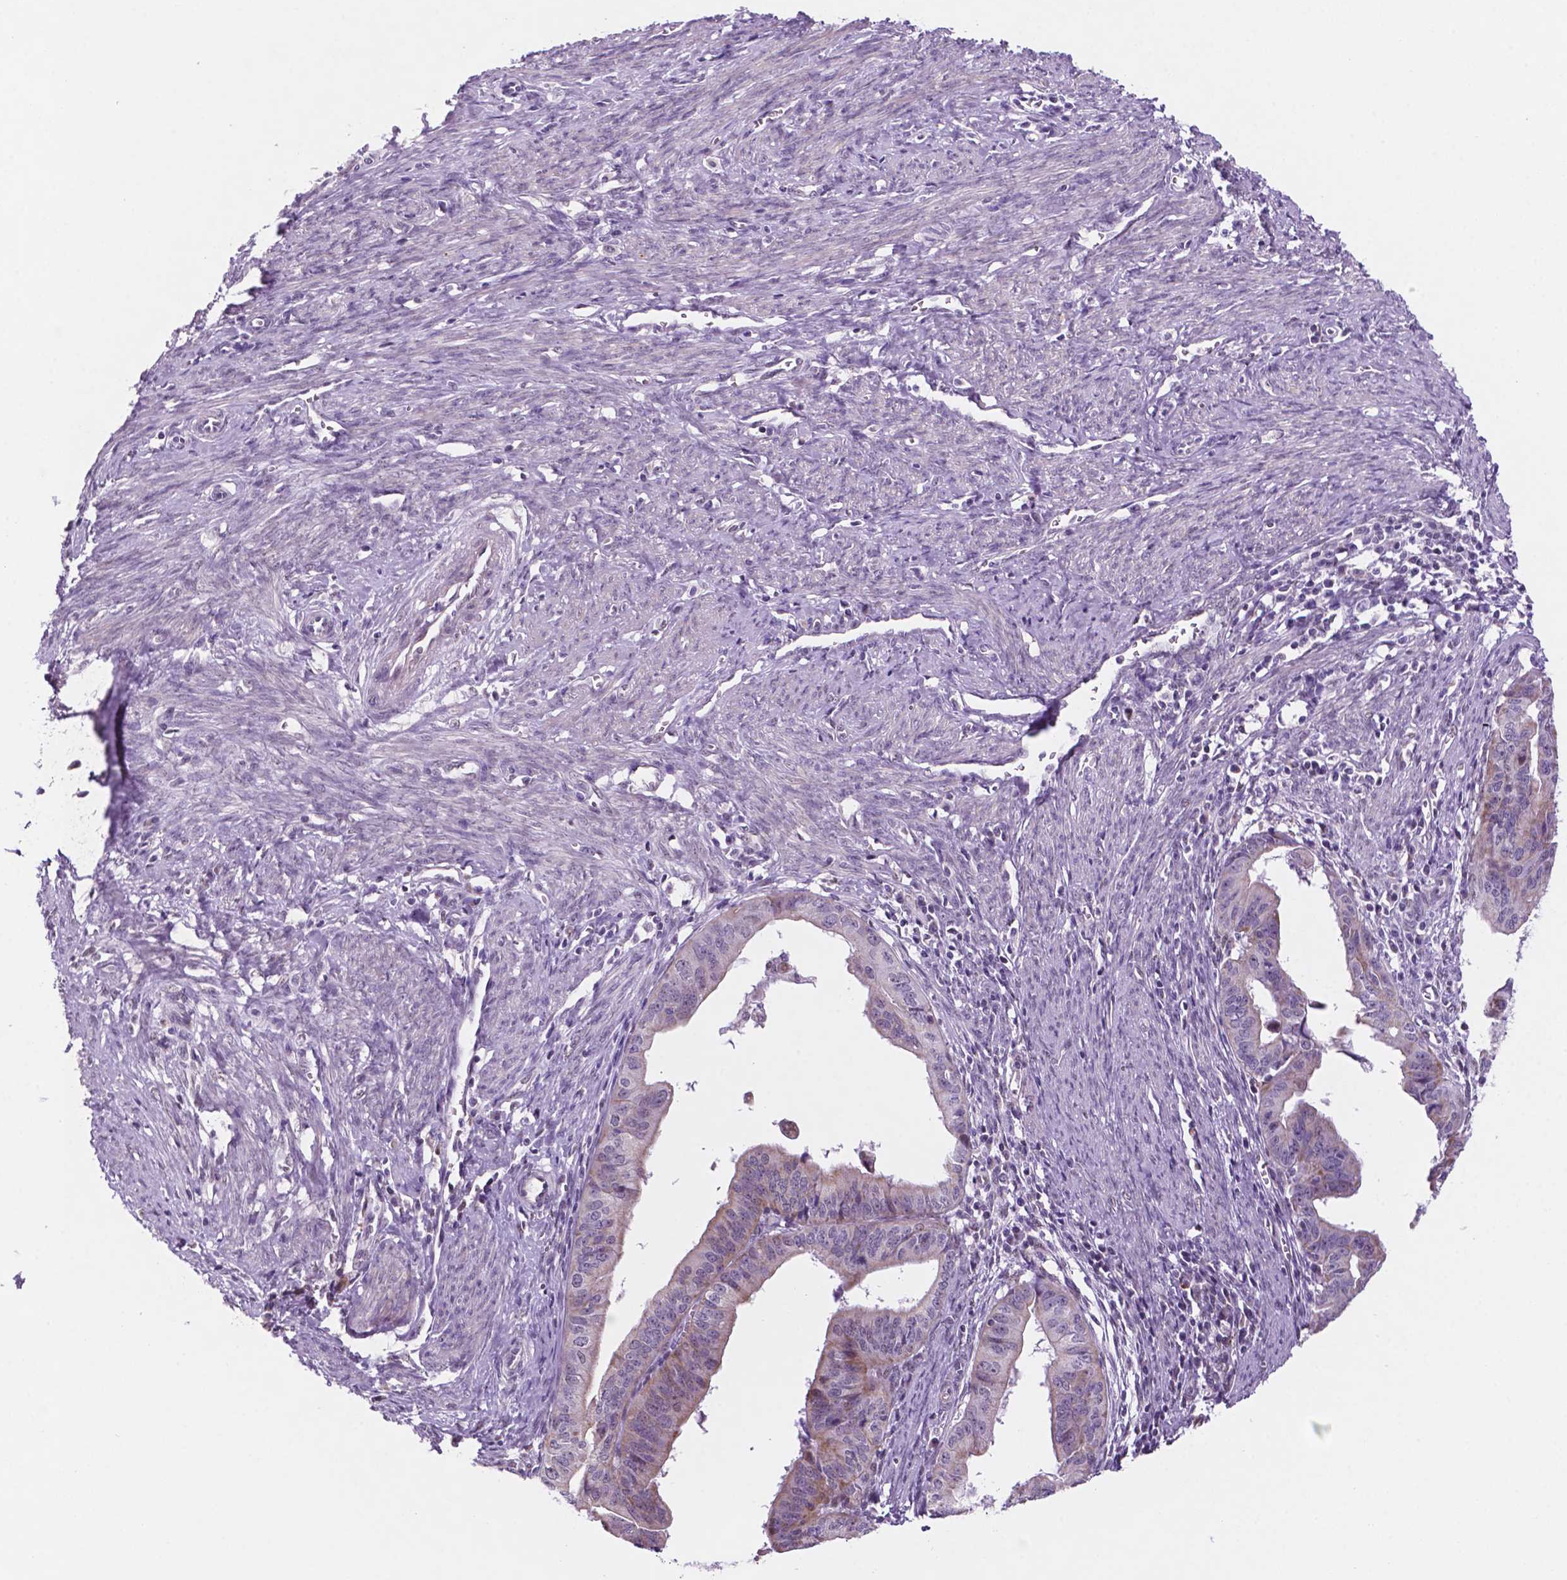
{"staining": {"intensity": "negative", "quantity": "none", "location": "none"}, "tissue": "endometrial cancer", "cell_type": "Tumor cells", "image_type": "cancer", "snomed": [{"axis": "morphology", "description": "Adenocarcinoma, NOS"}, {"axis": "topography", "description": "Endometrium"}], "caption": "Immunohistochemical staining of endometrial cancer shows no significant positivity in tumor cells.", "gene": "C18orf21", "patient": {"sex": "female", "age": 65}}